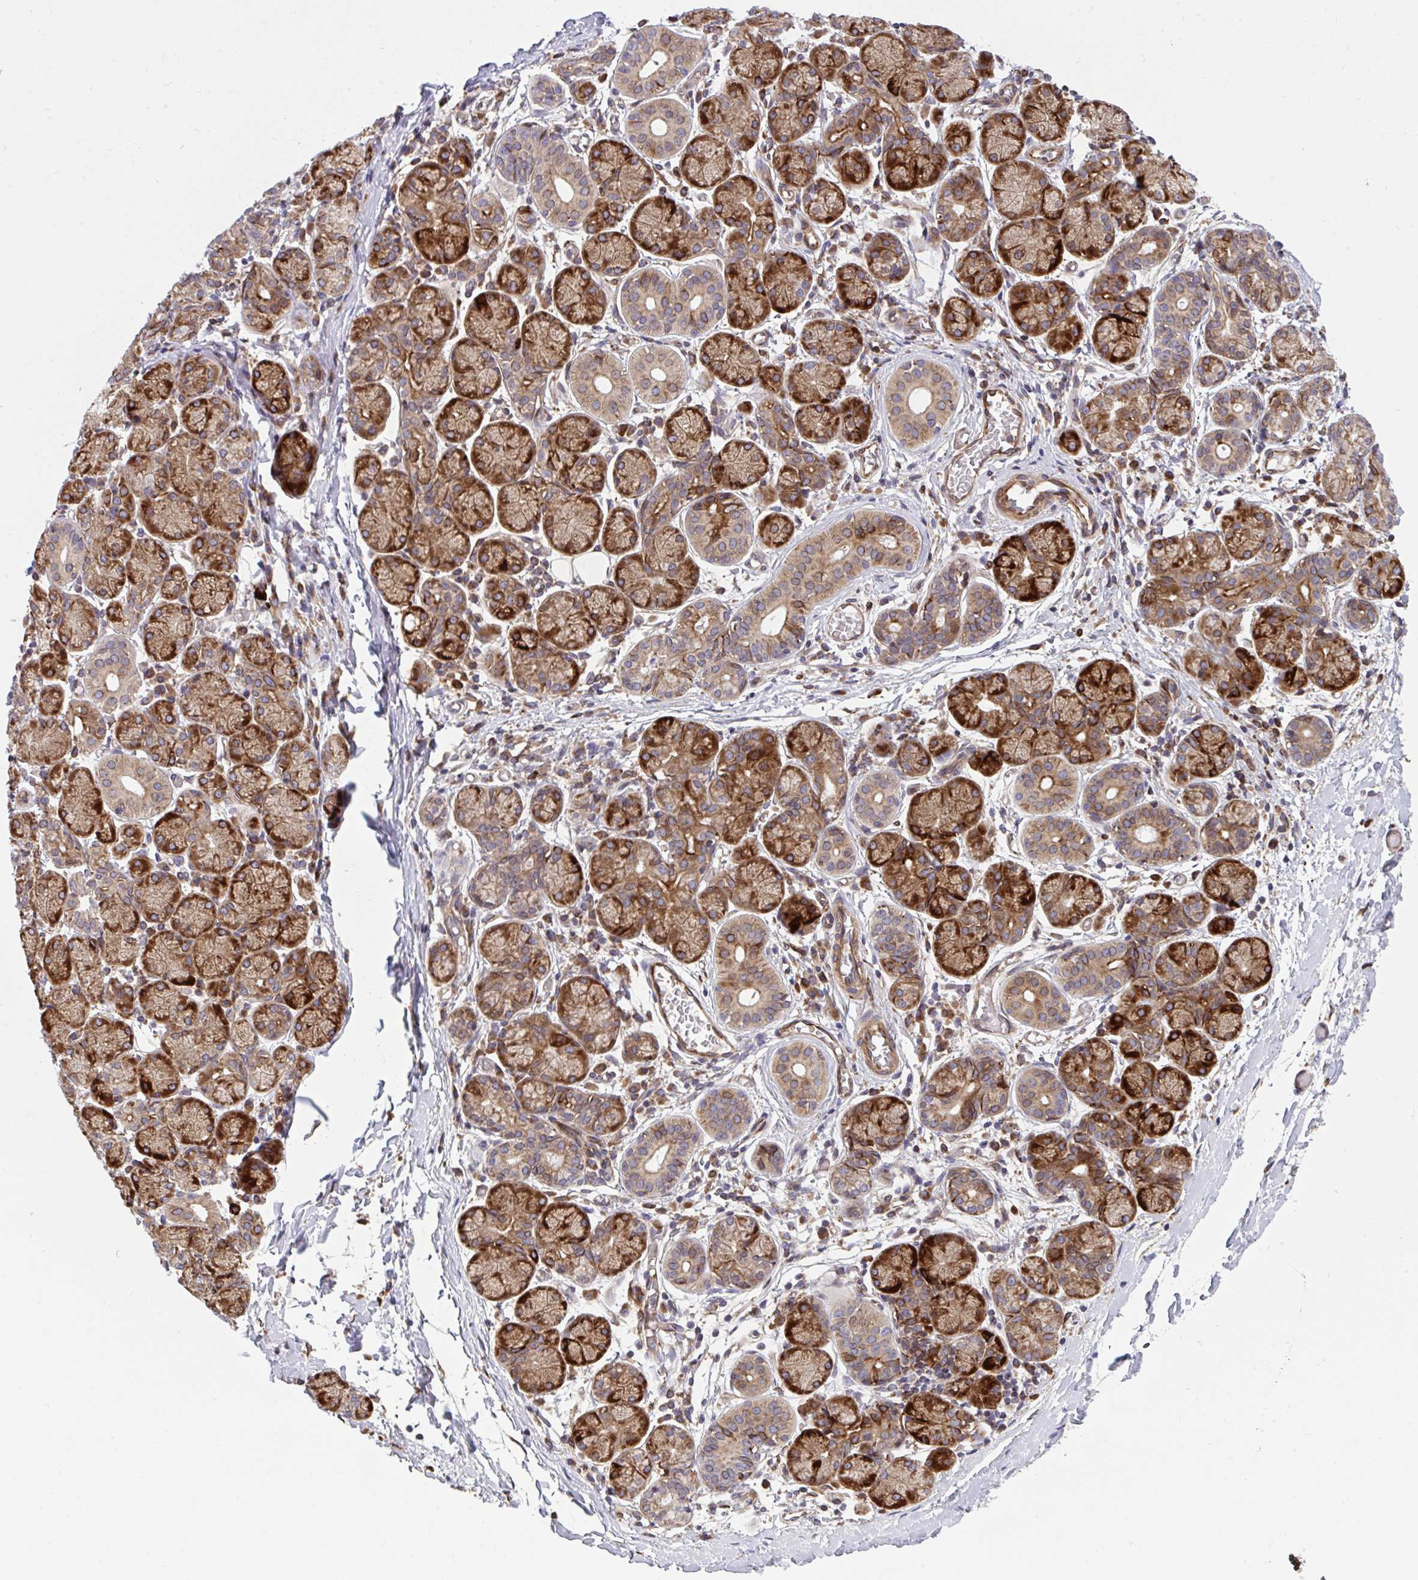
{"staining": {"intensity": "strong", "quantity": ">75%", "location": "cytoplasmic/membranous"}, "tissue": "salivary gland", "cell_type": "Glandular cells", "image_type": "normal", "snomed": [{"axis": "morphology", "description": "Normal tissue, NOS"}, {"axis": "topography", "description": "Salivary gland"}], "caption": "High-magnification brightfield microscopy of benign salivary gland stained with DAB (3,3'-diaminobenzidine) (brown) and counterstained with hematoxylin (blue). glandular cells exhibit strong cytoplasmic/membranous staining is identified in approximately>75% of cells. Nuclei are stained in blue.", "gene": "STIM2", "patient": {"sex": "female", "age": 24}}